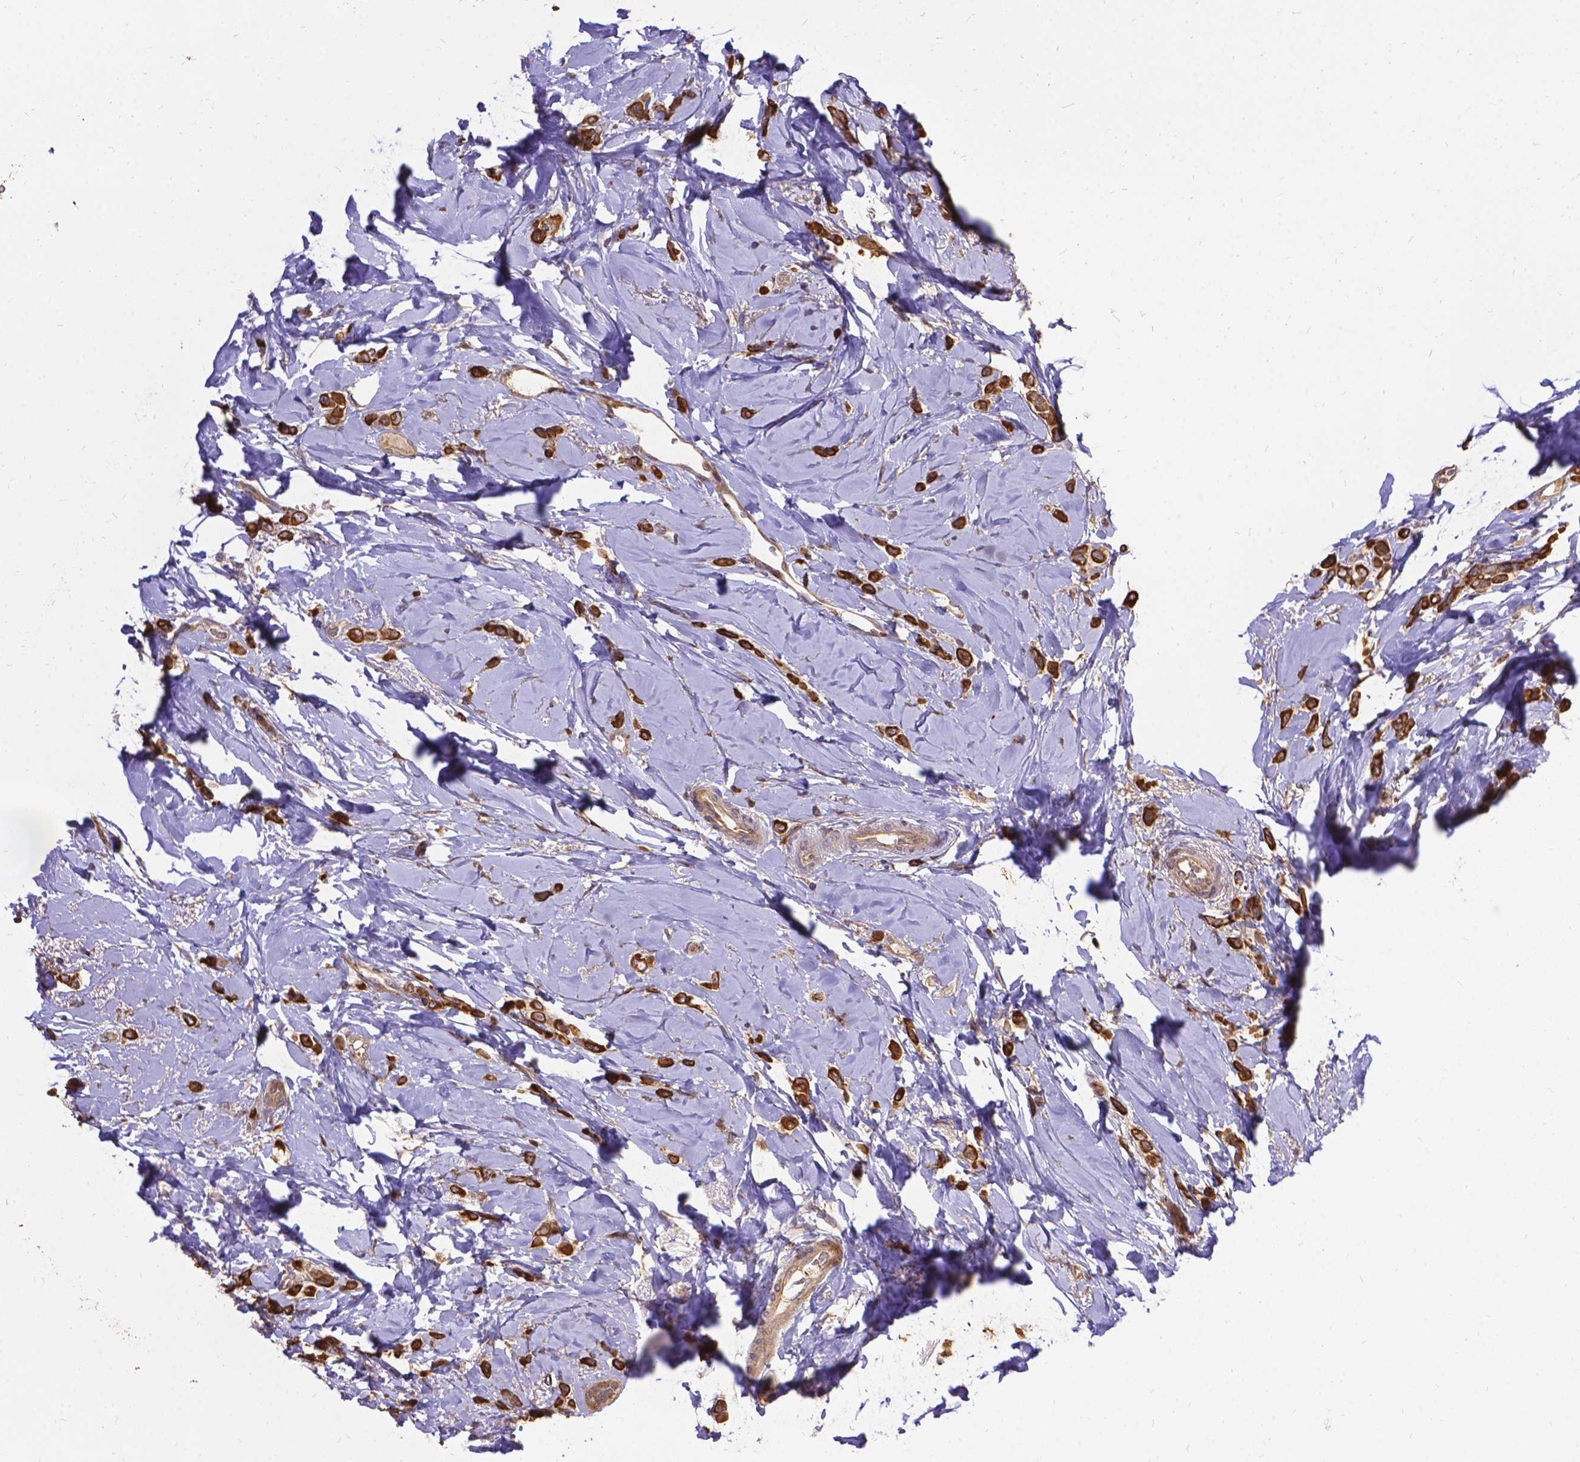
{"staining": {"intensity": "strong", "quantity": ">75%", "location": "cytoplasmic/membranous"}, "tissue": "breast cancer", "cell_type": "Tumor cells", "image_type": "cancer", "snomed": [{"axis": "morphology", "description": "Lobular carcinoma"}, {"axis": "topography", "description": "Breast"}], "caption": "Immunohistochemical staining of breast cancer shows high levels of strong cytoplasmic/membranous expression in about >75% of tumor cells.", "gene": "DENND6A", "patient": {"sex": "female", "age": 66}}